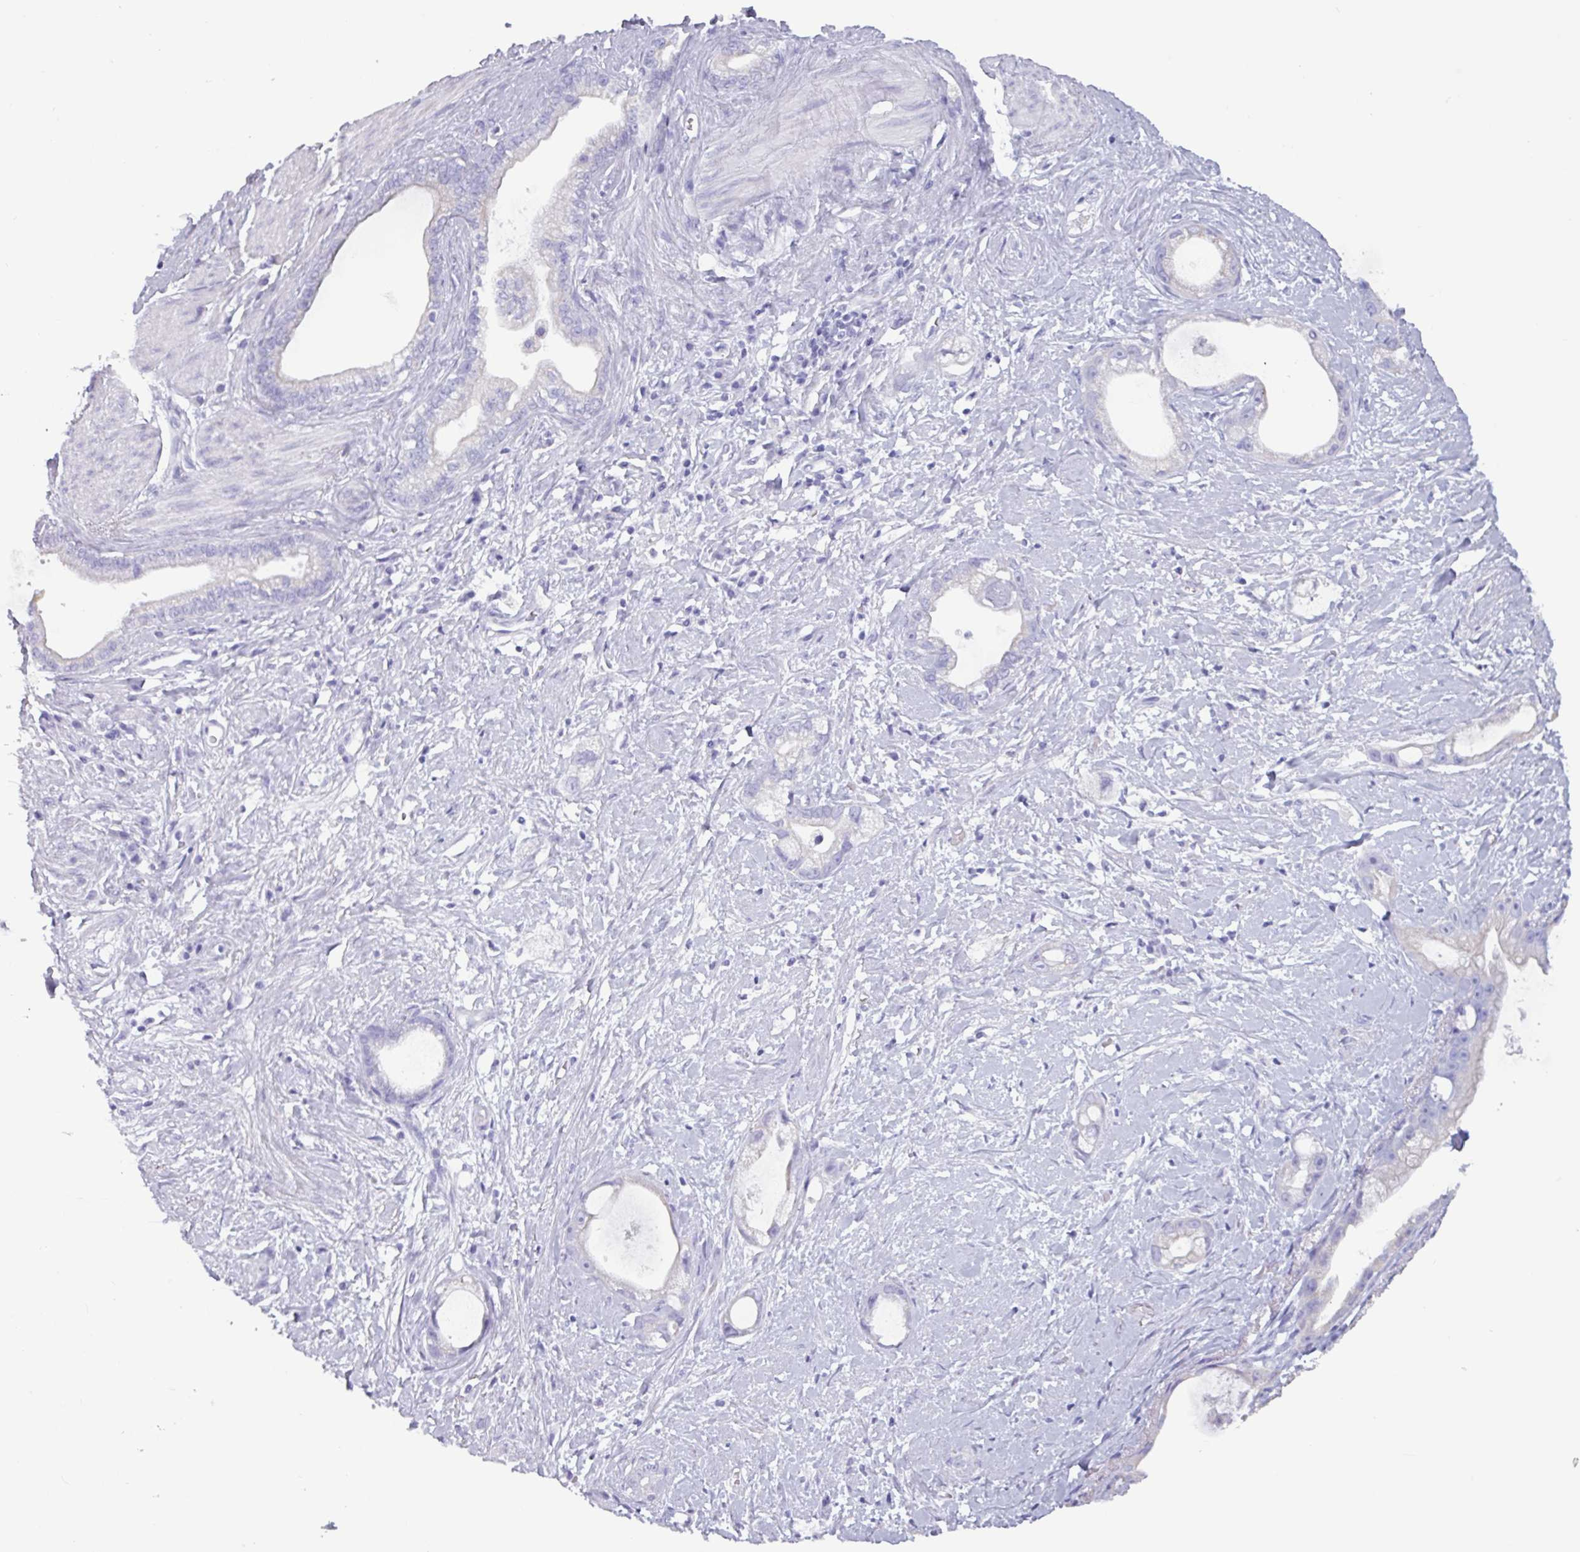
{"staining": {"intensity": "negative", "quantity": "none", "location": "none"}, "tissue": "stomach cancer", "cell_type": "Tumor cells", "image_type": "cancer", "snomed": [{"axis": "morphology", "description": "Adenocarcinoma, NOS"}, {"axis": "topography", "description": "Stomach"}], "caption": "Tumor cells show no significant positivity in stomach cancer. (DAB immunohistochemistry (IHC) visualized using brightfield microscopy, high magnification).", "gene": "CAMK1", "patient": {"sex": "male", "age": 55}}